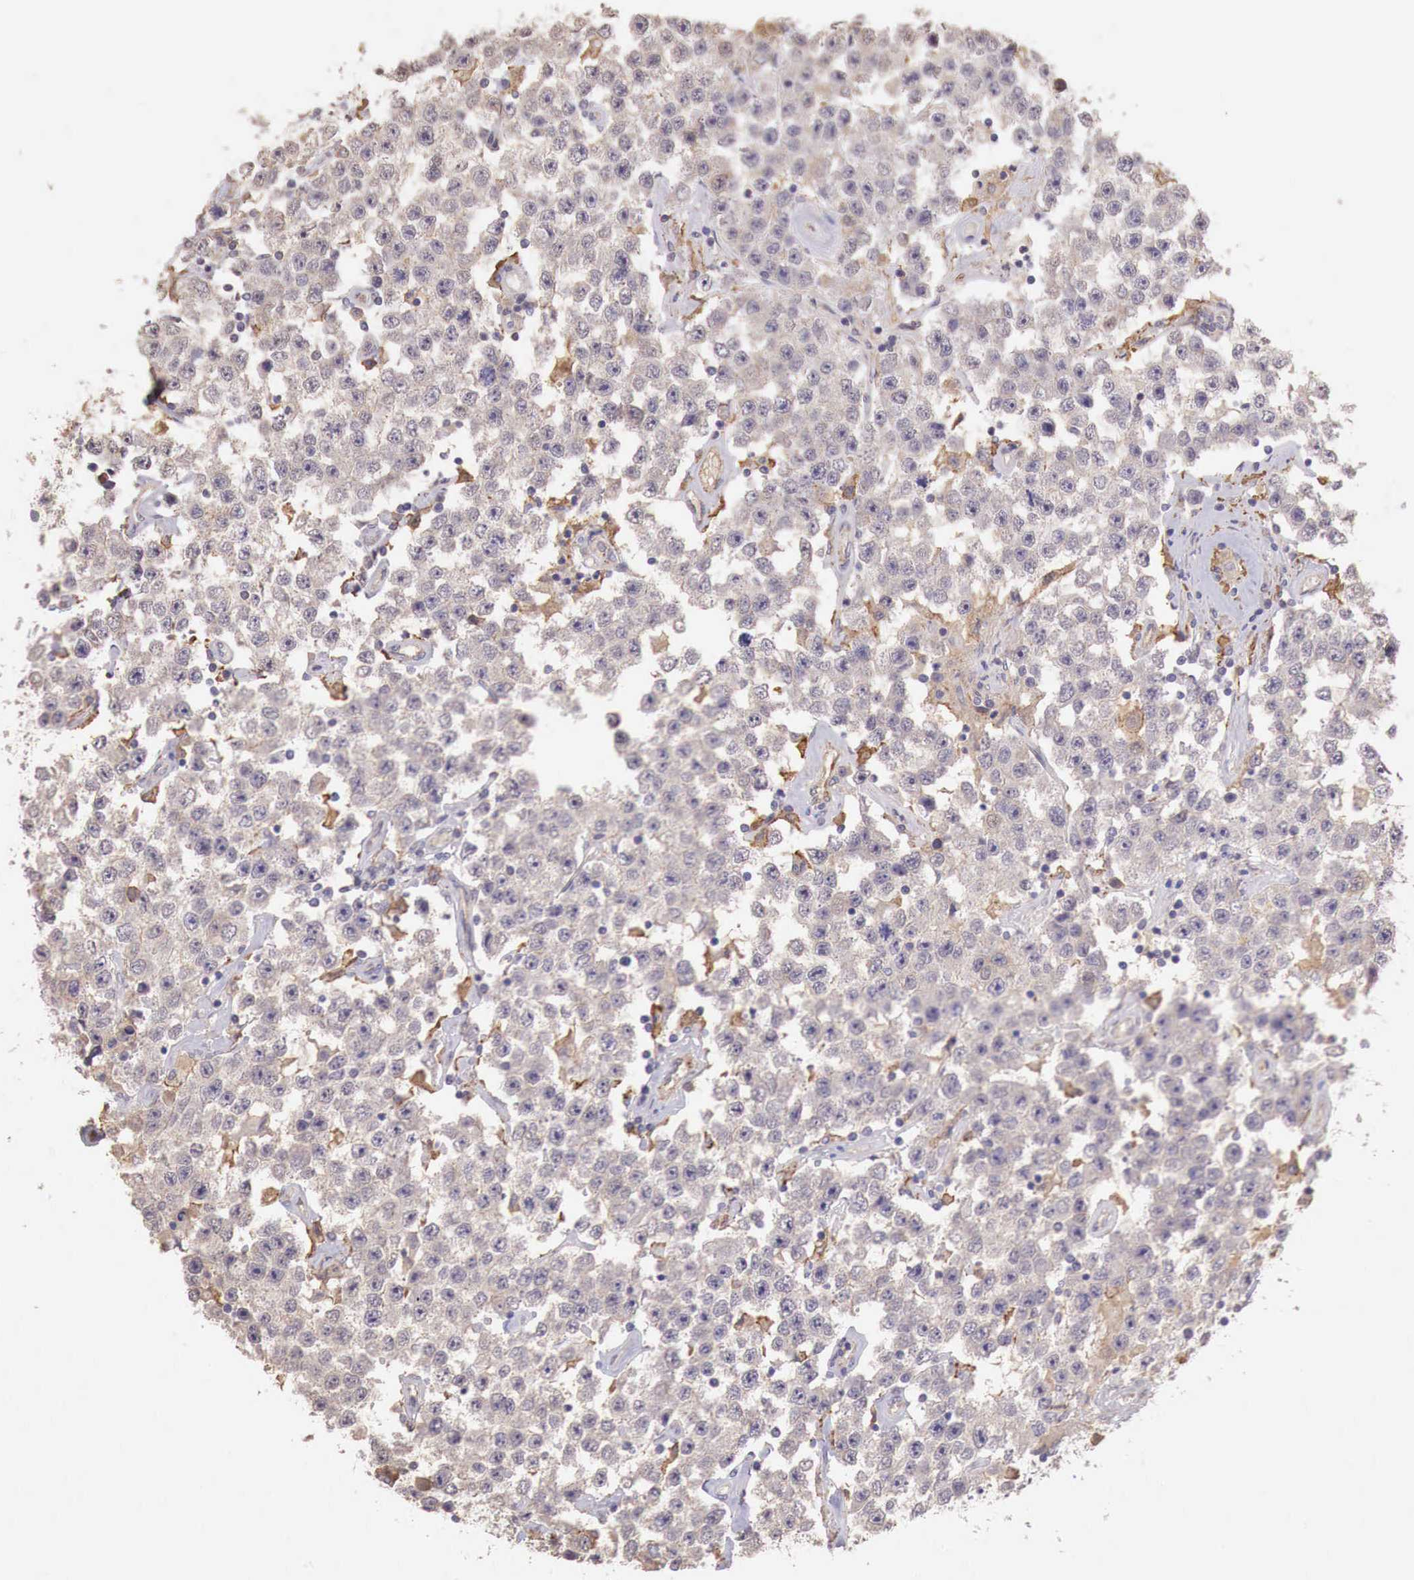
{"staining": {"intensity": "weak", "quantity": "25%-75%", "location": "cytoplasmic/membranous"}, "tissue": "testis cancer", "cell_type": "Tumor cells", "image_type": "cancer", "snomed": [{"axis": "morphology", "description": "Seminoma, NOS"}, {"axis": "topography", "description": "Testis"}], "caption": "This image reveals immunohistochemistry staining of testis cancer (seminoma), with low weak cytoplasmic/membranous expression in approximately 25%-75% of tumor cells.", "gene": "CHRDL1", "patient": {"sex": "male", "age": 52}}